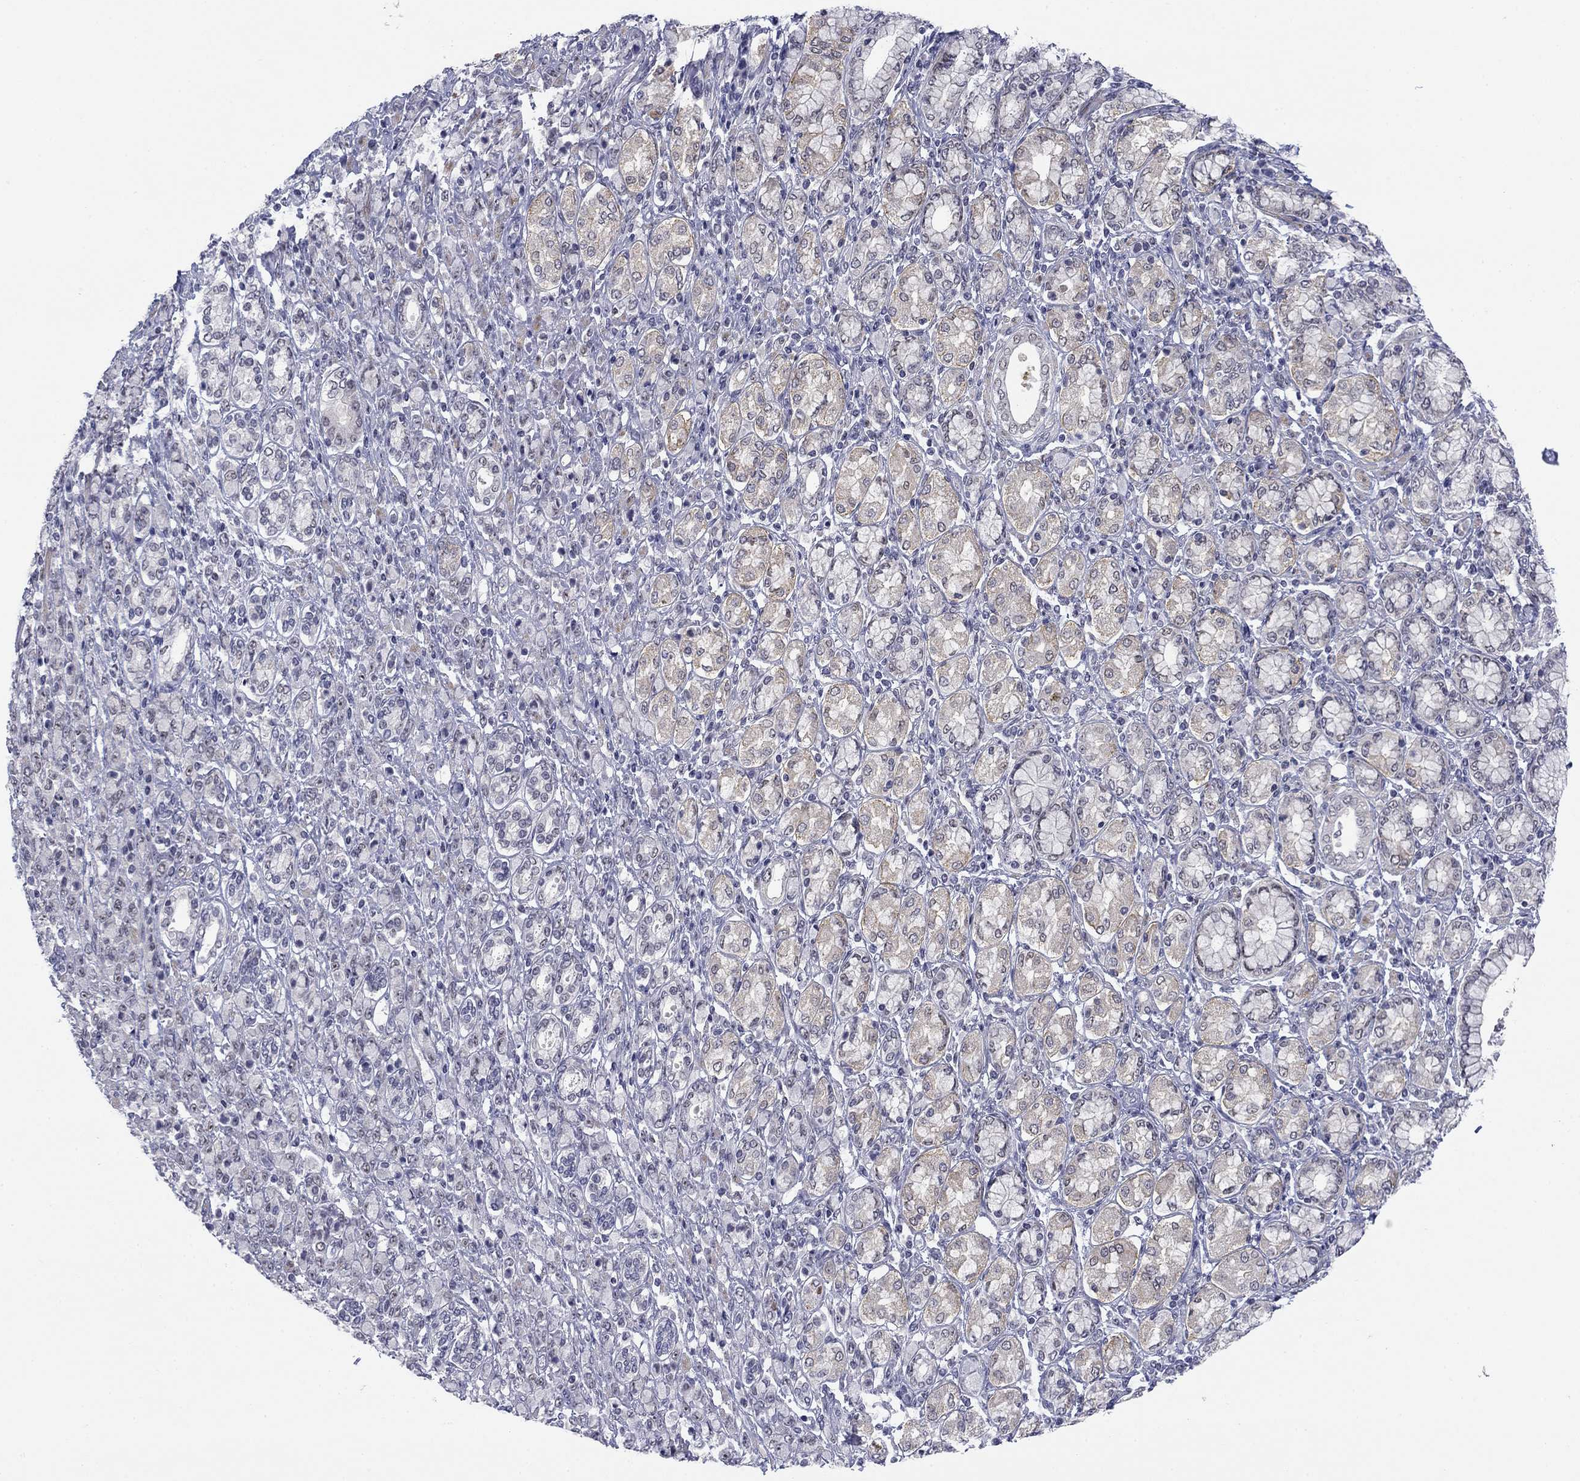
{"staining": {"intensity": "negative", "quantity": "none", "location": "none"}, "tissue": "stomach cancer", "cell_type": "Tumor cells", "image_type": "cancer", "snomed": [{"axis": "morphology", "description": "Normal tissue, NOS"}, {"axis": "morphology", "description": "Adenocarcinoma, NOS"}, {"axis": "topography", "description": "Stomach"}], "caption": "Tumor cells are negative for protein expression in human stomach cancer (adenocarcinoma).", "gene": "TIGD4", "patient": {"sex": "female", "age": 79}}